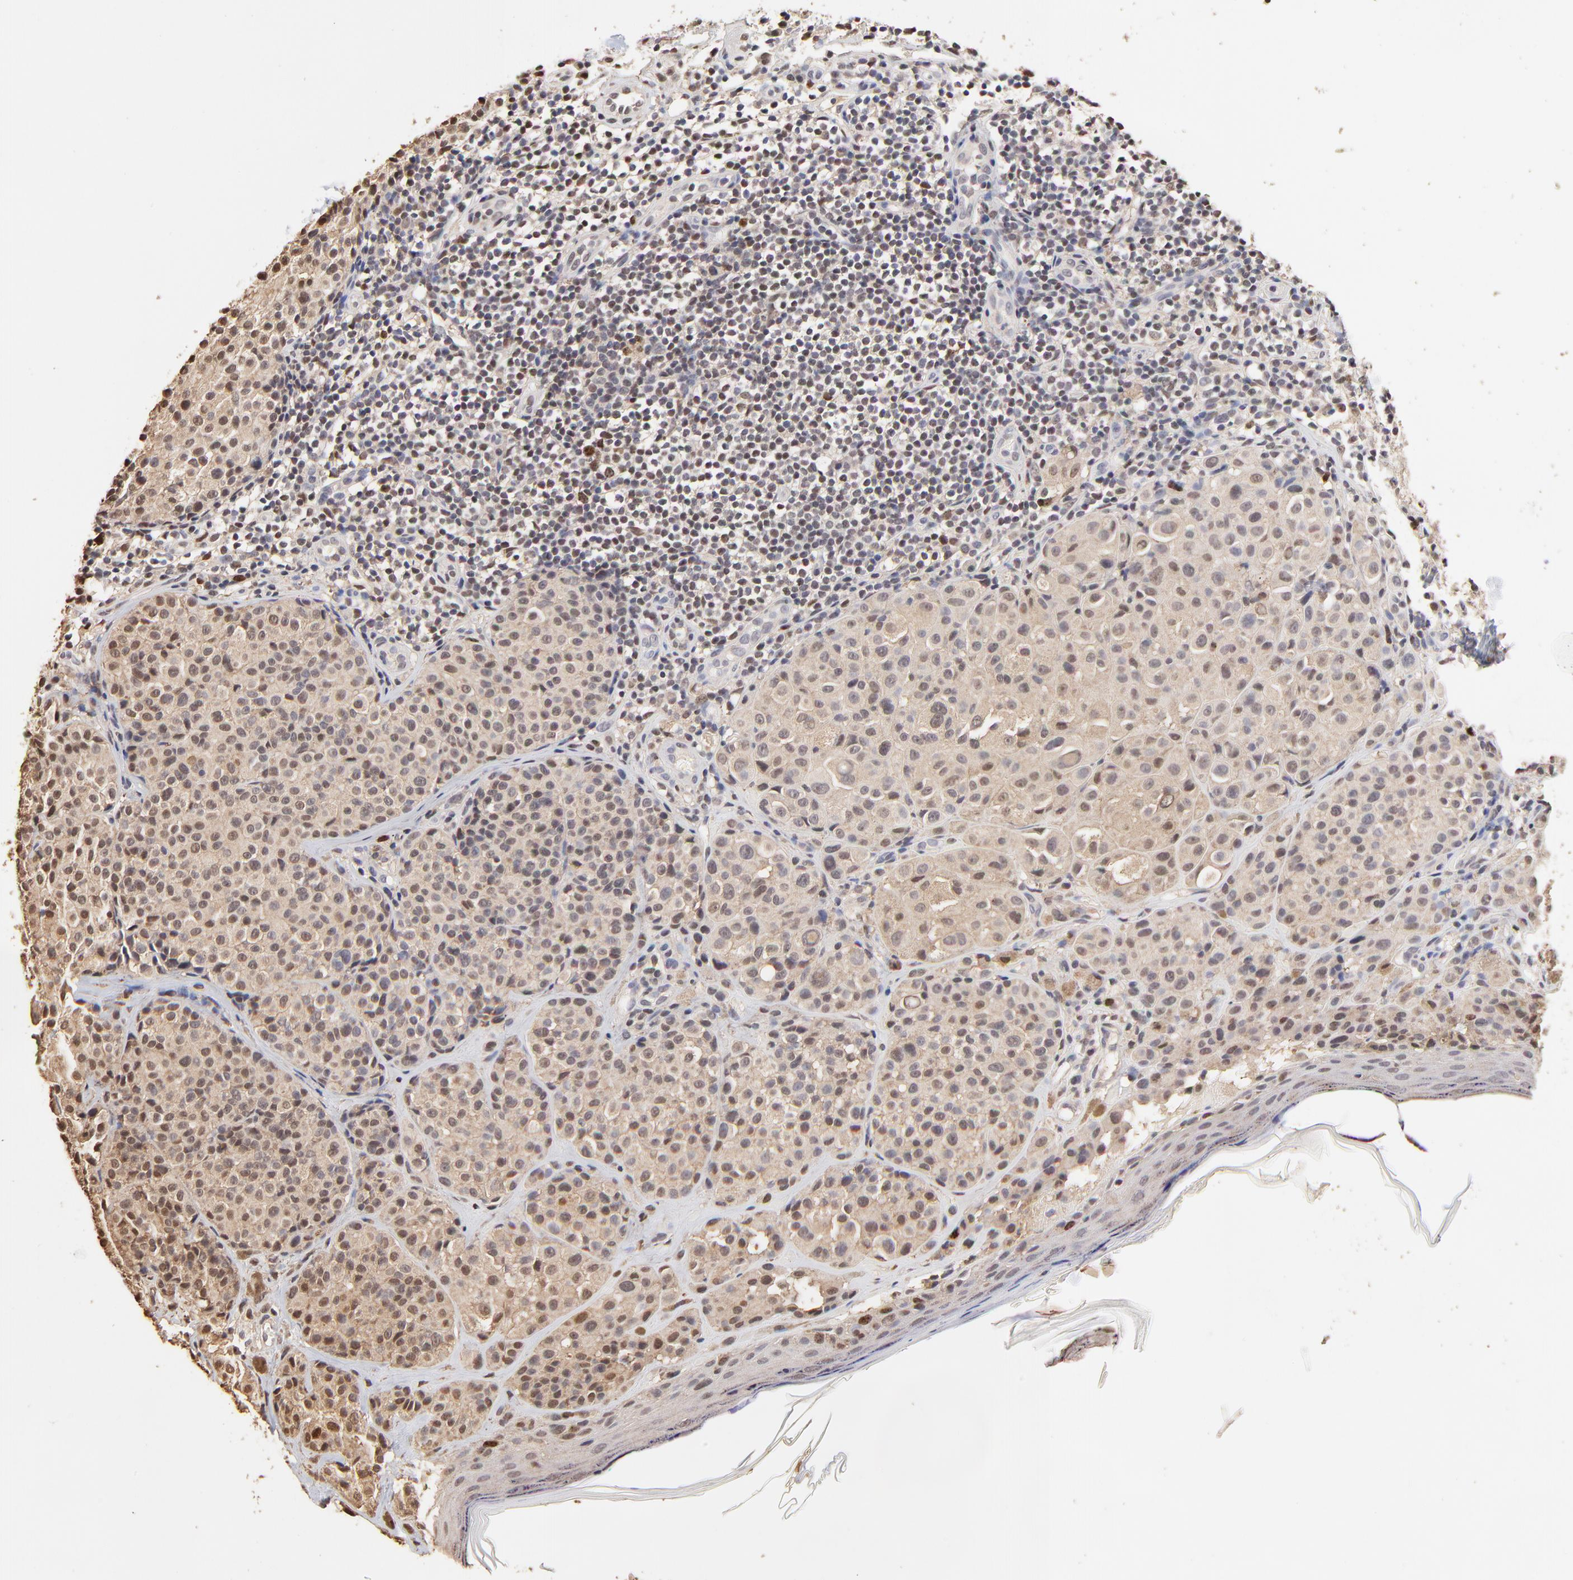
{"staining": {"intensity": "moderate", "quantity": "25%-75%", "location": "cytoplasmic/membranous,nuclear"}, "tissue": "melanoma", "cell_type": "Tumor cells", "image_type": "cancer", "snomed": [{"axis": "morphology", "description": "Malignant melanoma, NOS"}, {"axis": "topography", "description": "Skin"}], "caption": "Human malignant melanoma stained with a brown dye demonstrates moderate cytoplasmic/membranous and nuclear positive positivity in about 25%-75% of tumor cells.", "gene": "BIRC5", "patient": {"sex": "female", "age": 75}}